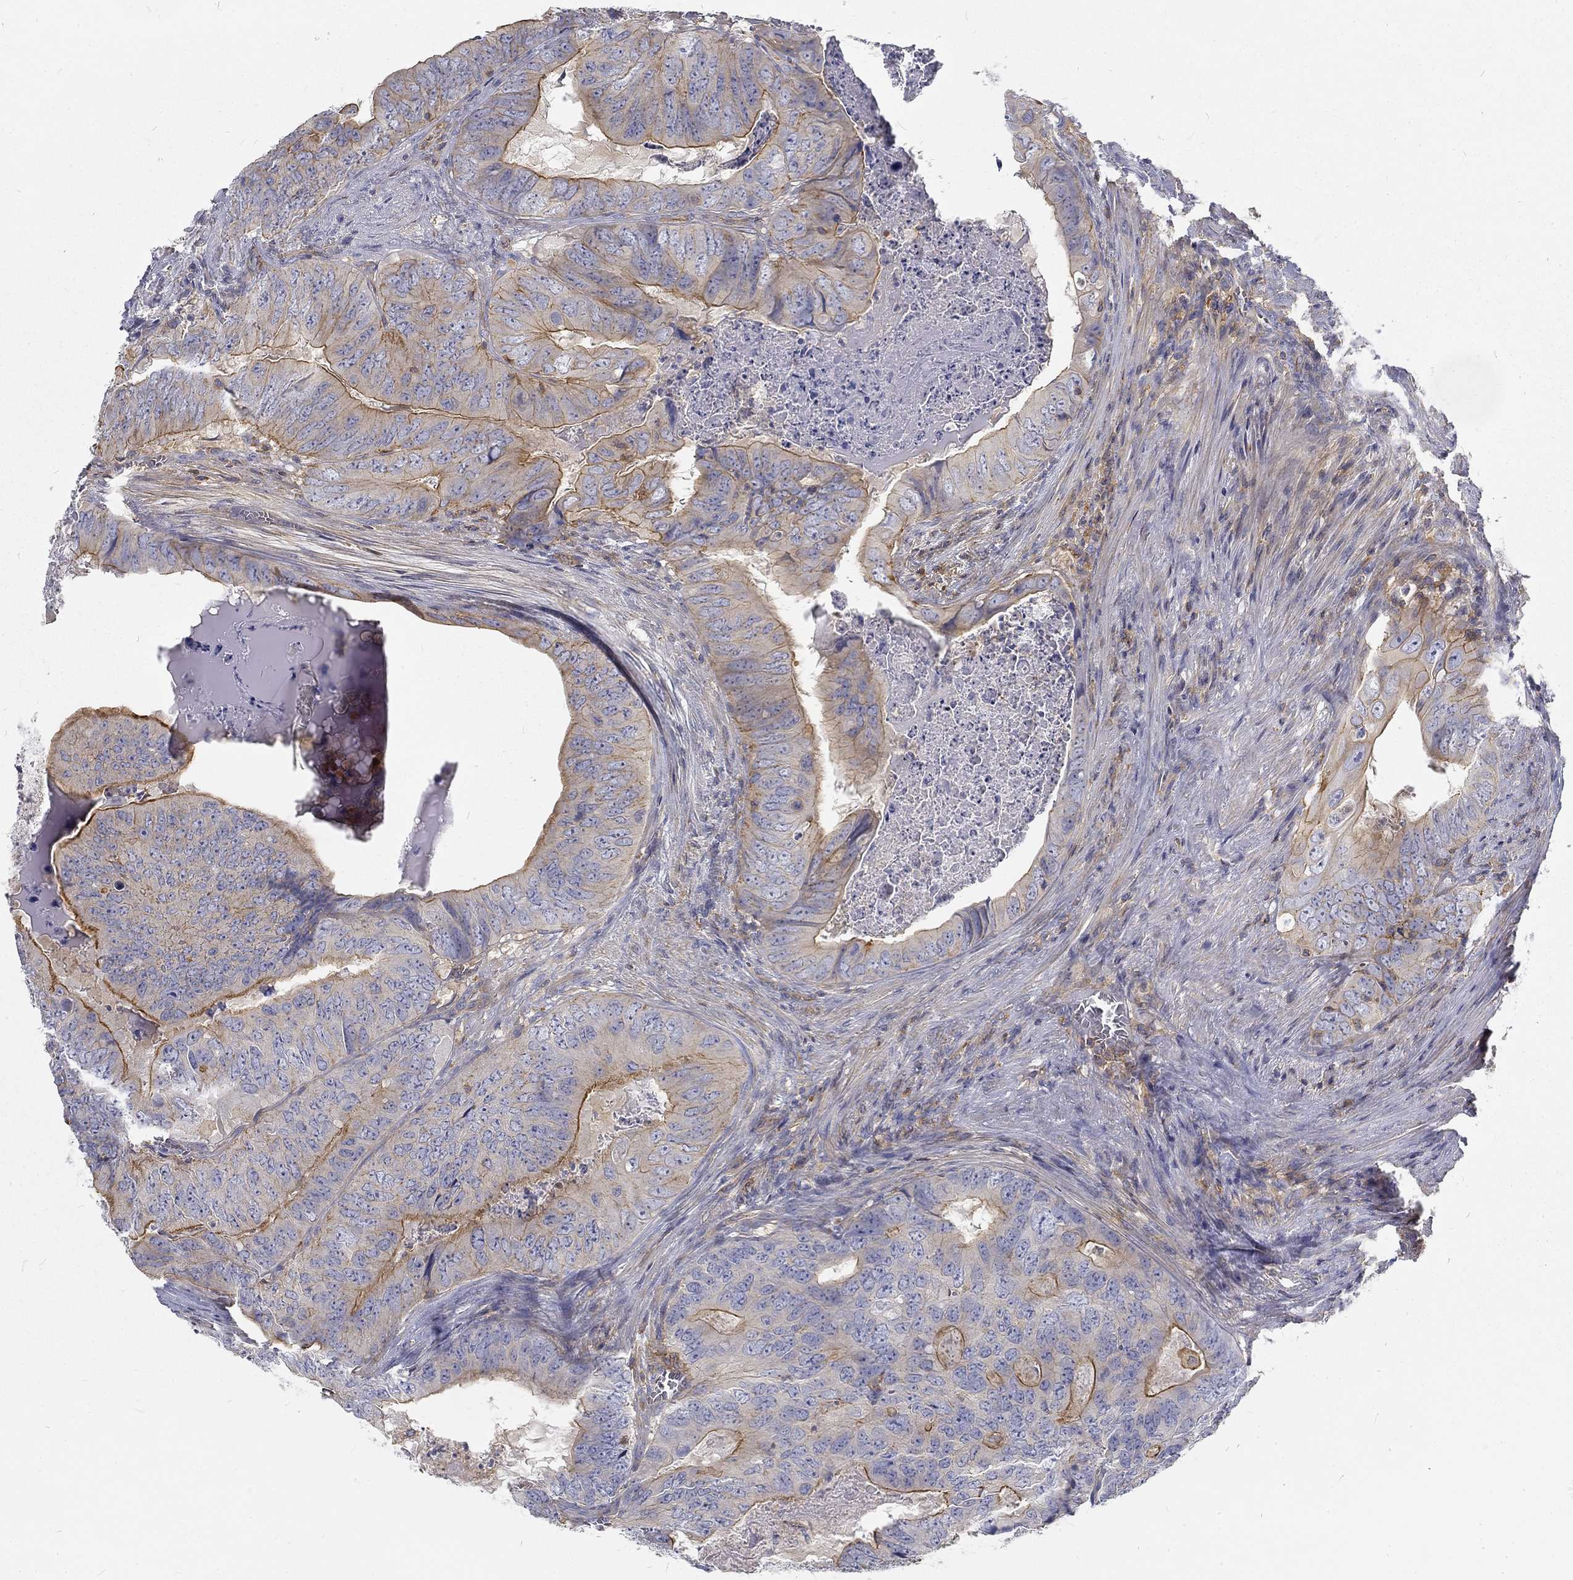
{"staining": {"intensity": "moderate", "quantity": "25%-75%", "location": "cytoplasmic/membranous"}, "tissue": "colorectal cancer", "cell_type": "Tumor cells", "image_type": "cancer", "snomed": [{"axis": "morphology", "description": "Adenocarcinoma, NOS"}, {"axis": "topography", "description": "Colon"}], "caption": "Brown immunohistochemical staining in colorectal cancer exhibits moderate cytoplasmic/membranous staining in about 25%-75% of tumor cells. (DAB (3,3'-diaminobenzidine) IHC with brightfield microscopy, high magnification).", "gene": "MTMR11", "patient": {"sex": "male", "age": 79}}